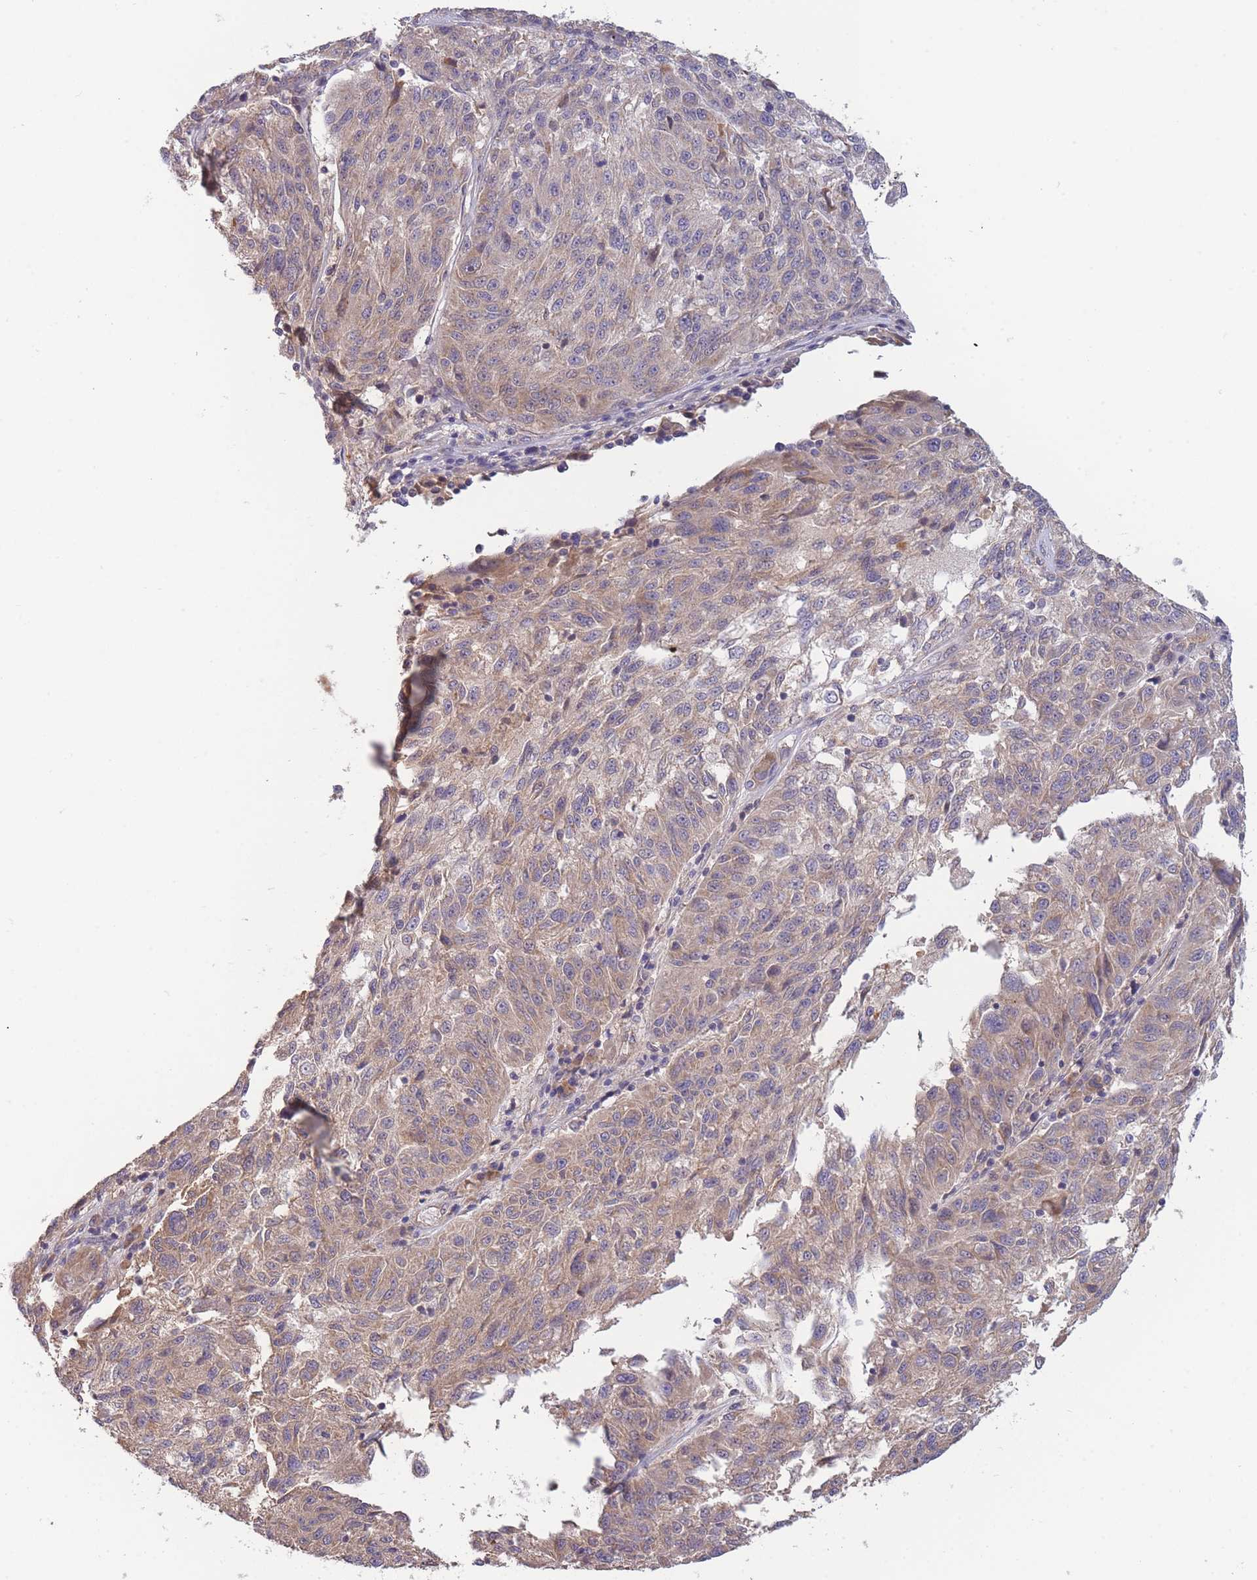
{"staining": {"intensity": "weak", "quantity": "<25%", "location": "cytoplasmic/membranous"}, "tissue": "melanoma", "cell_type": "Tumor cells", "image_type": "cancer", "snomed": [{"axis": "morphology", "description": "Malignant melanoma, NOS"}, {"axis": "topography", "description": "Skin"}], "caption": "The photomicrograph displays no significant expression in tumor cells of malignant melanoma. (DAB (3,3'-diaminobenzidine) immunohistochemistry (IHC), high magnification).", "gene": "NDUFAF5", "patient": {"sex": "male", "age": 53}}